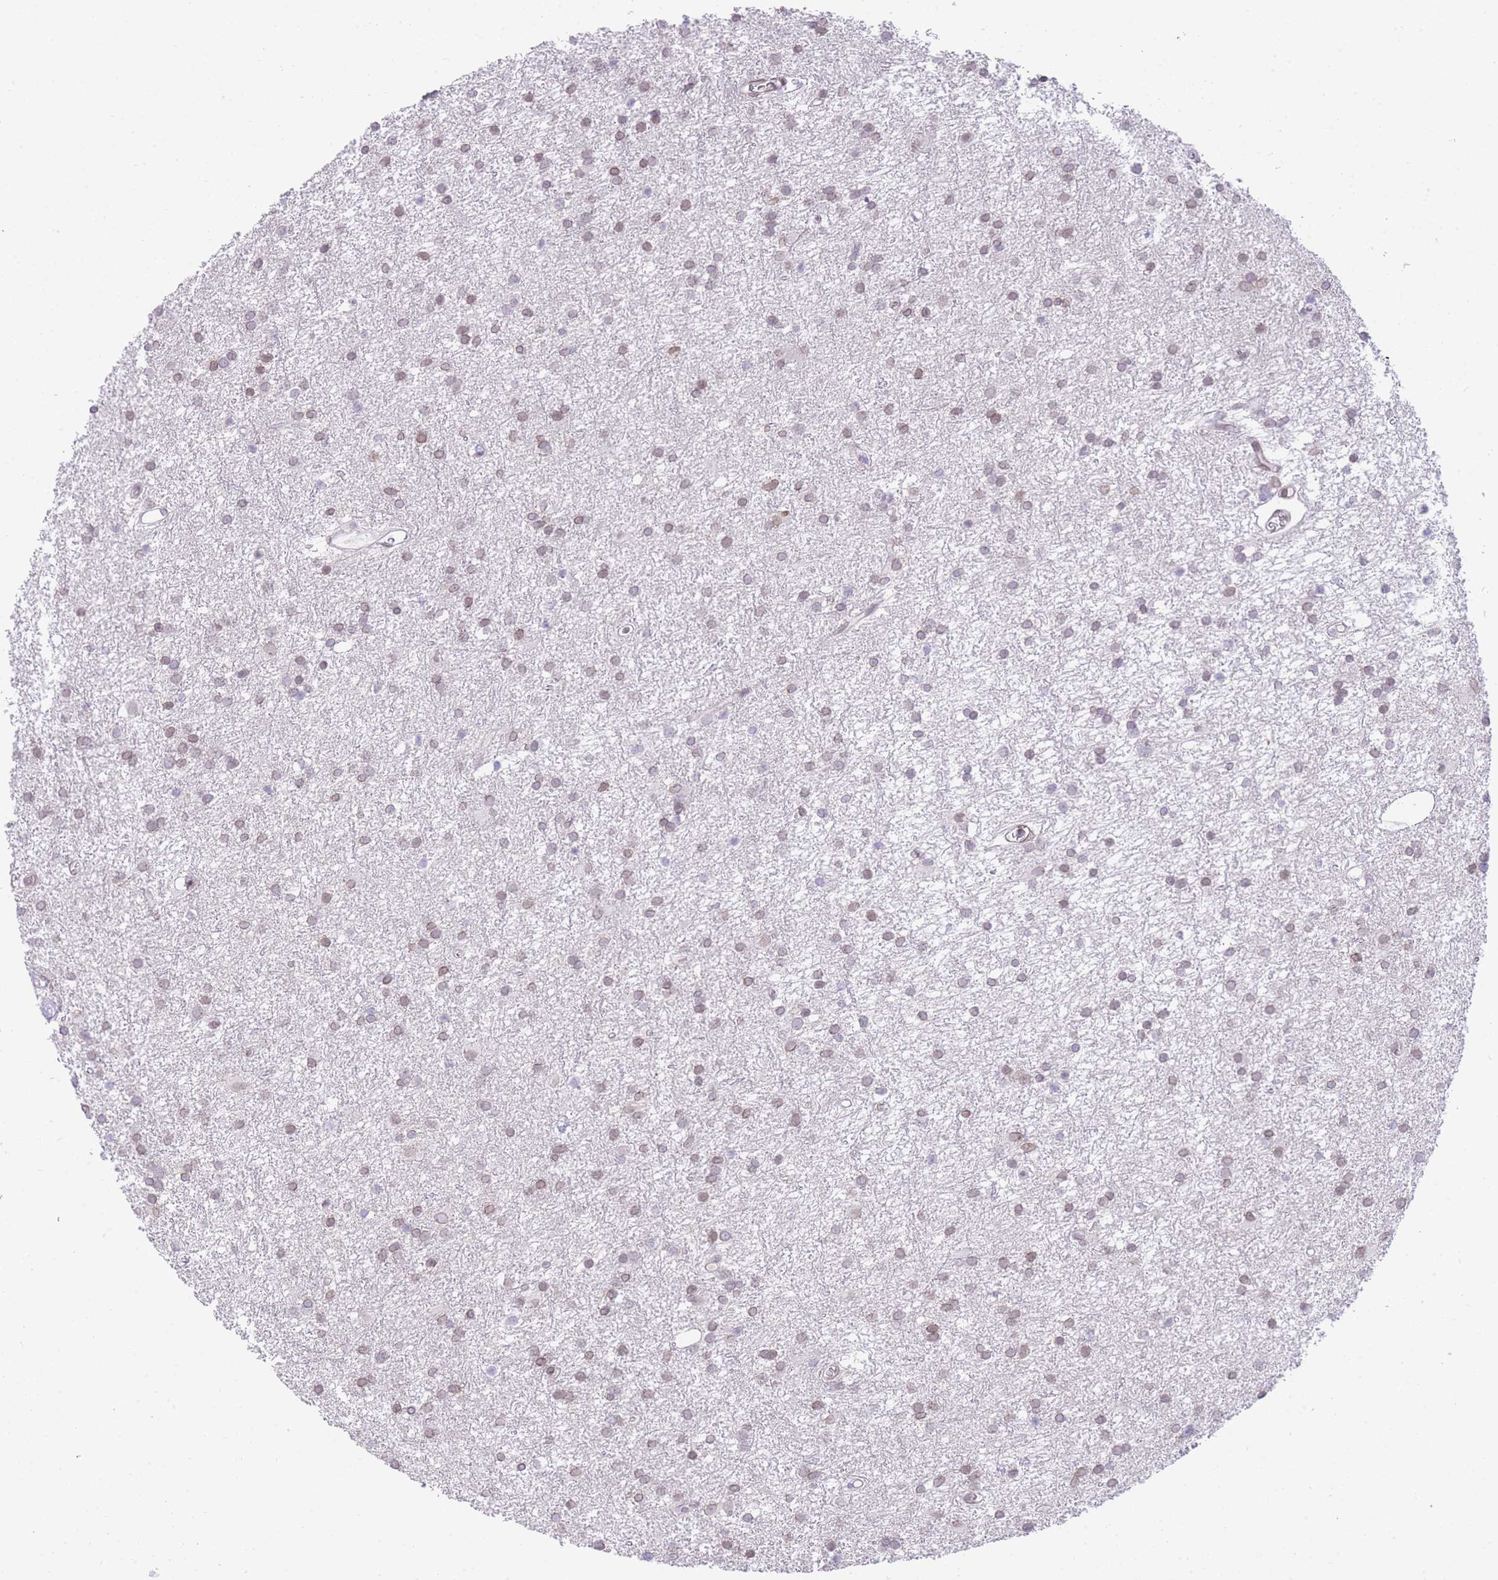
{"staining": {"intensity": "moderate", "quantity": ">75%", "location": "nuclear"}, "tissue": "glioma", "cell_type": "Tumor cells", "image_type": "cancer", "snomed": [{"axis": "morphology", "description": "Glioma, malignant, High grade"}, {"axis": "topography", "description": "Brain"}], "caption": "Approximately >75% of tumor cells in malignant glioma (high-grade) display moderate nuclear protein staining as visualized by brown immunohistochemical staining.", "gene": "OR10AD1", "patient": {"sex": "female", "age": 50}}